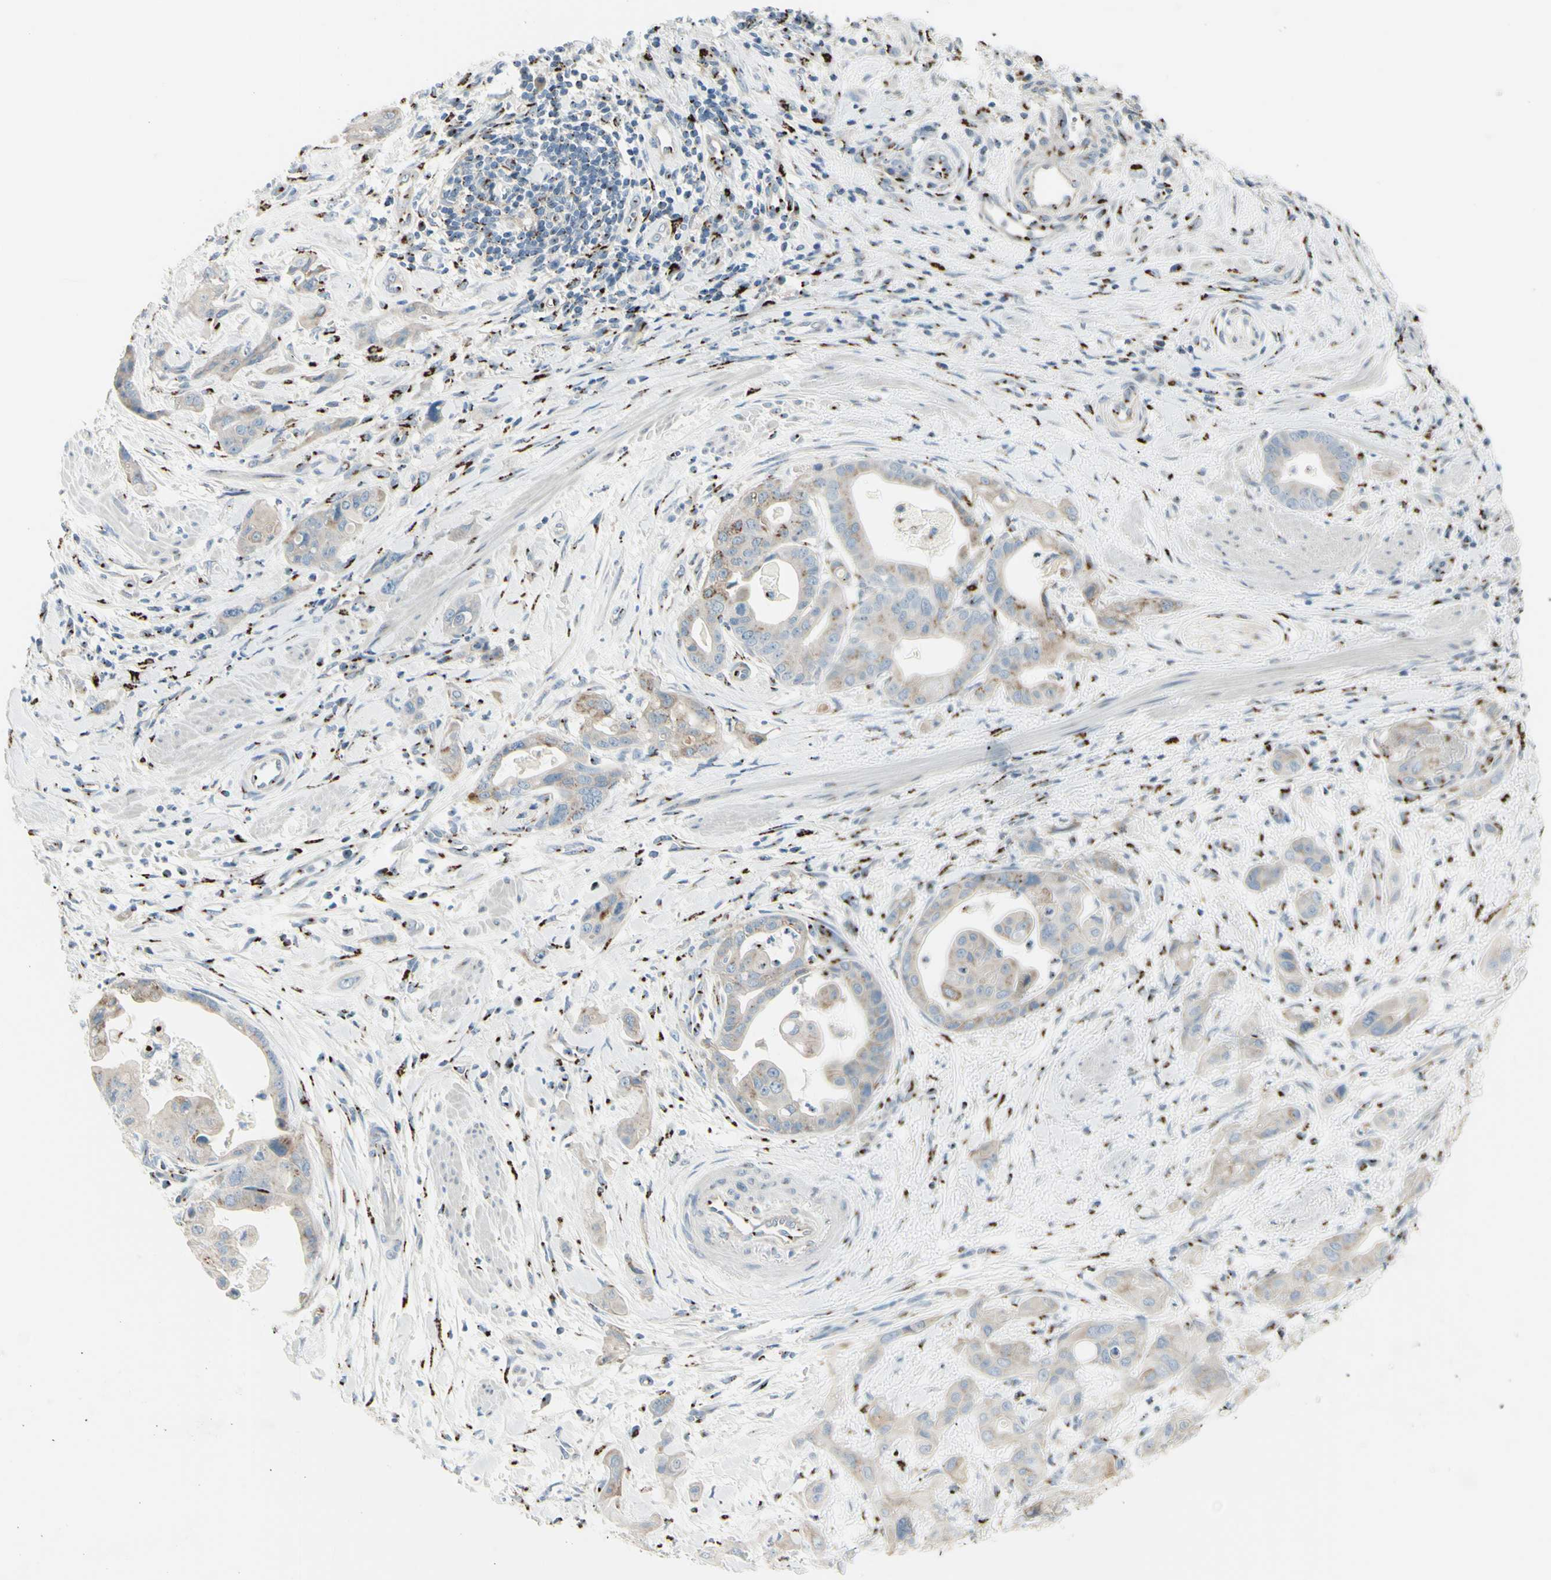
{"staining": {"intensity": "weak", "quantity": "25%-75%", "location": "cytoplasmic/membranous"}, "tissue": "pancreatic cancer", "cell_type": "Tumor cells", "image_type": "cancer", "snomed": [{"axis": "morphology", "description": "Adenocarcinoma, NOS"}, {"axis": "topography", "description": "Pancreas"}], "caption": "Human pancreatic cancer stained for a protein (brown) demonstrates weak cytoplasmic/membranous positive staining in approximately 25%-75% of tumor cells.", "gene": "B4GALT1", "patient": {"sex": "female", "age": 75}}